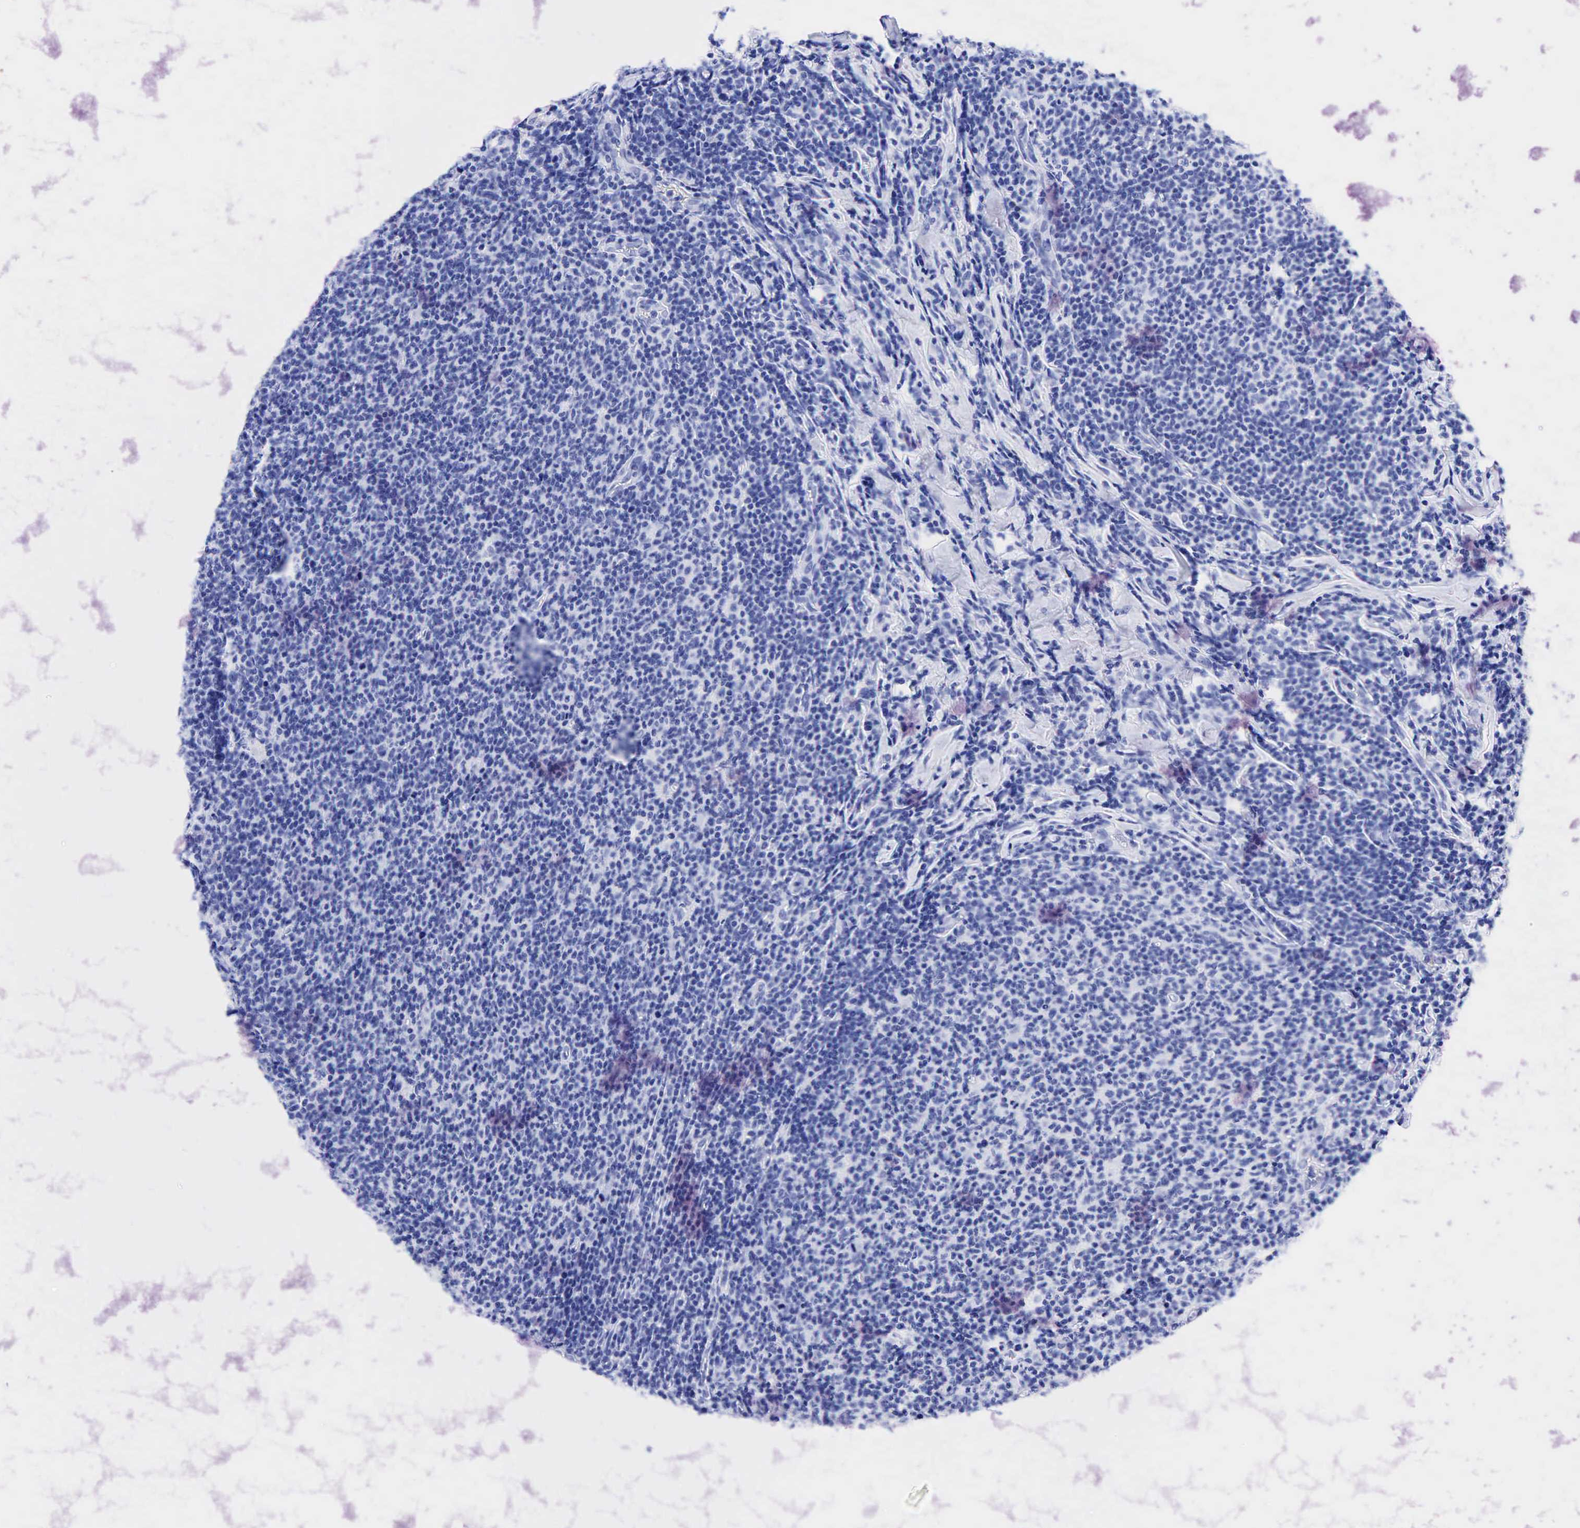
{"staining": {"intensity": "negative", "quantity": "none", "location": "none"}, "tissue": "lymphoma", "cell_type": "Tumor cells", "image_type": "cancer", "snomed": [{"axis": "morphology", "description": "Malignant lymphoma, non-Hodgkin's type, Low grade"}, {"axis": "topography", "description": "Lymph node"}], "caption": "This is an immunohistochemistry (IHC) image of lymphoma. There is no positivity in tumor cells.", "gene": "KRT19", "patient": {"sex": "male", "age": 74}}